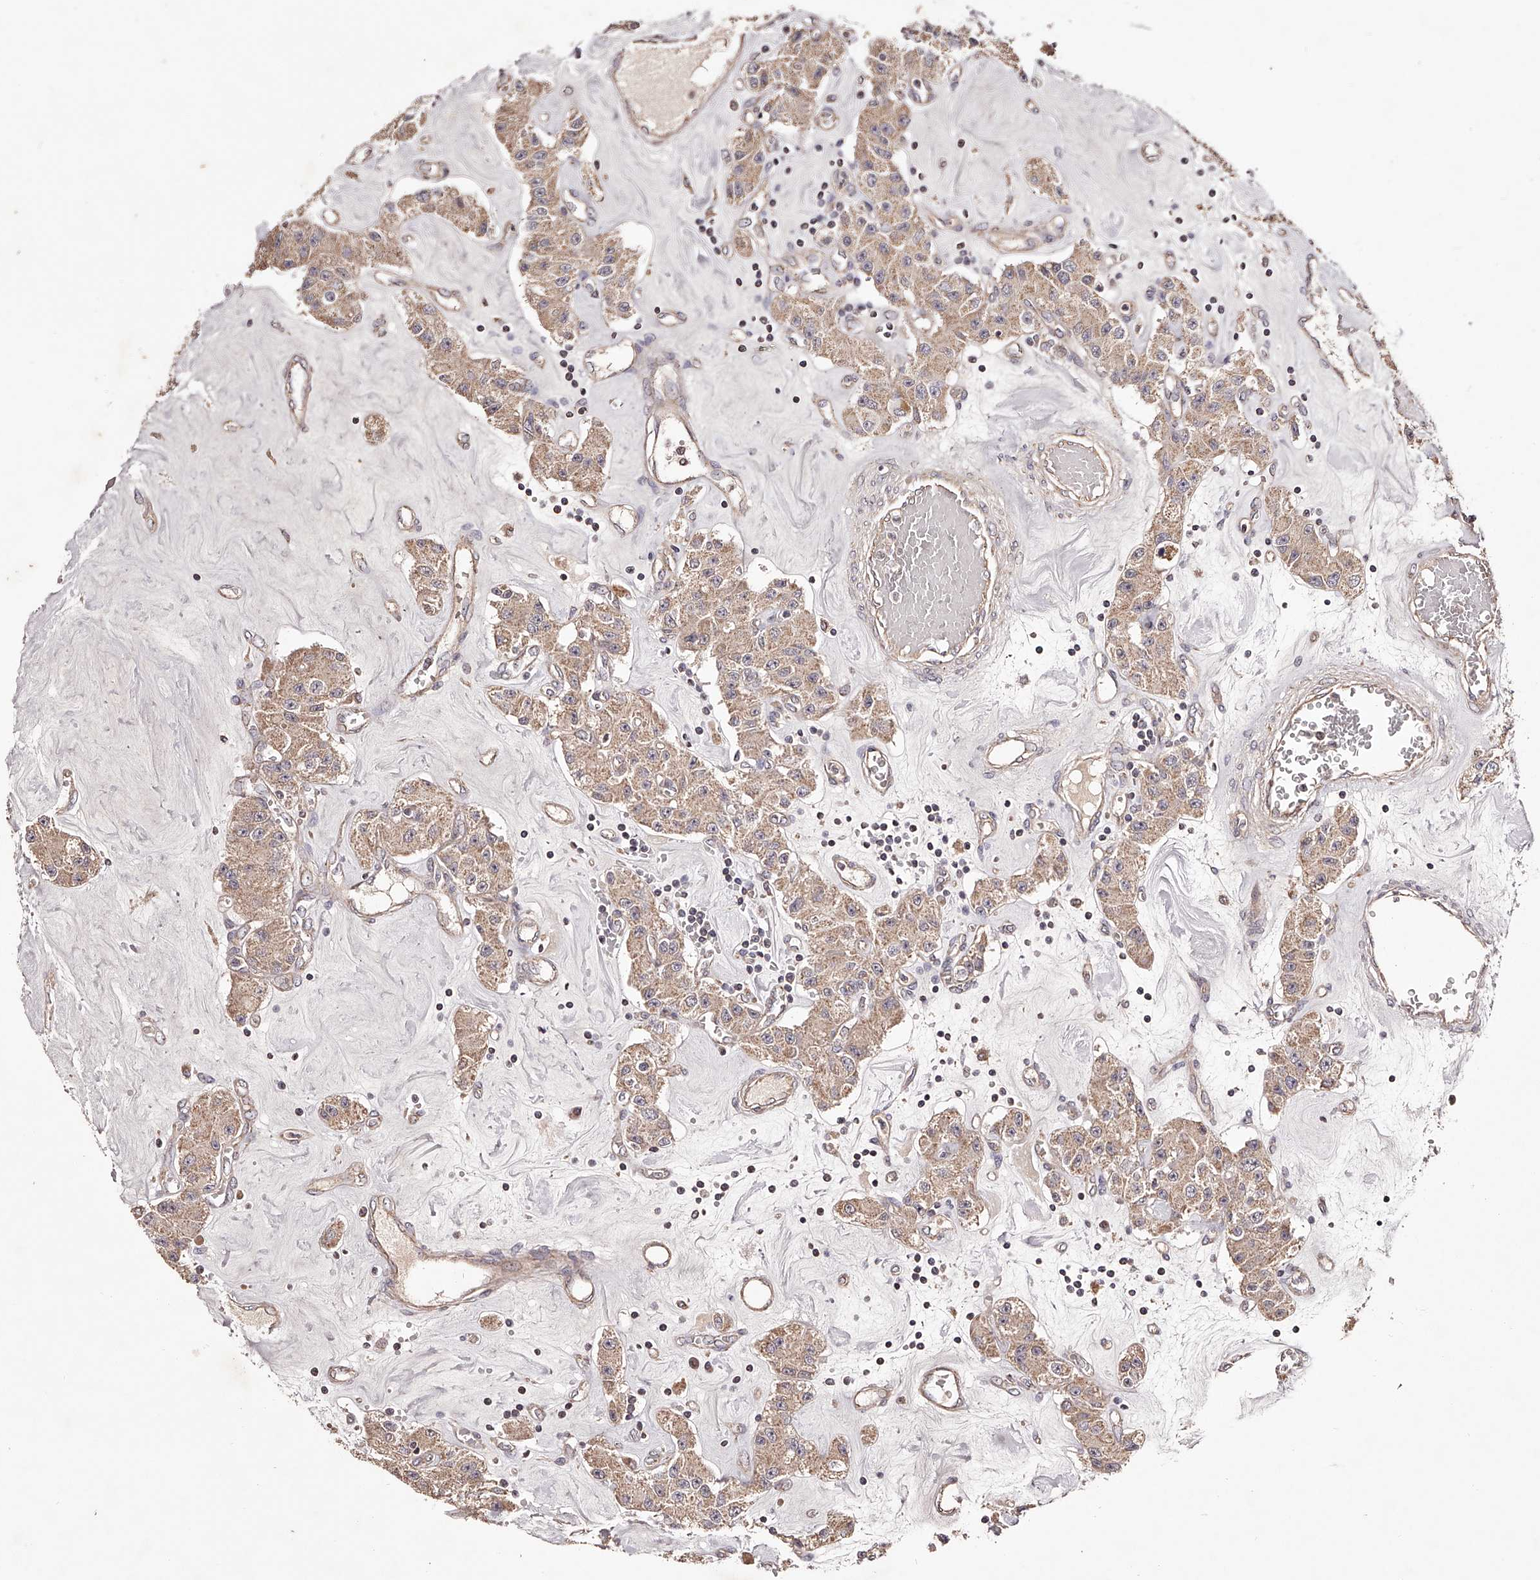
{"staining": {"intensity": "weak", "quantity": ">75%", "location": "cytoplasmic/membranous"}, "tissue": "carcinoid", "cell_type": "Tumor cells", "image_type": "cancer", "snomed": [{"axis": "morphology", "description": "Carcinoid, malignant, NOS"}, {"axis": "topography", "description": "Pancreas"}], "caption": "IHC histopathology image of neoplastic tissue: human malignant carcinoid stained using IHC reveals low levels of weak protein expression localized specifically in the cytoplasmic/membranous of tumor cells, appearing as a cytoplasmic/membranous brown color.", "gene": "USP21", "patient": {"sex": "male", "age": 41}}